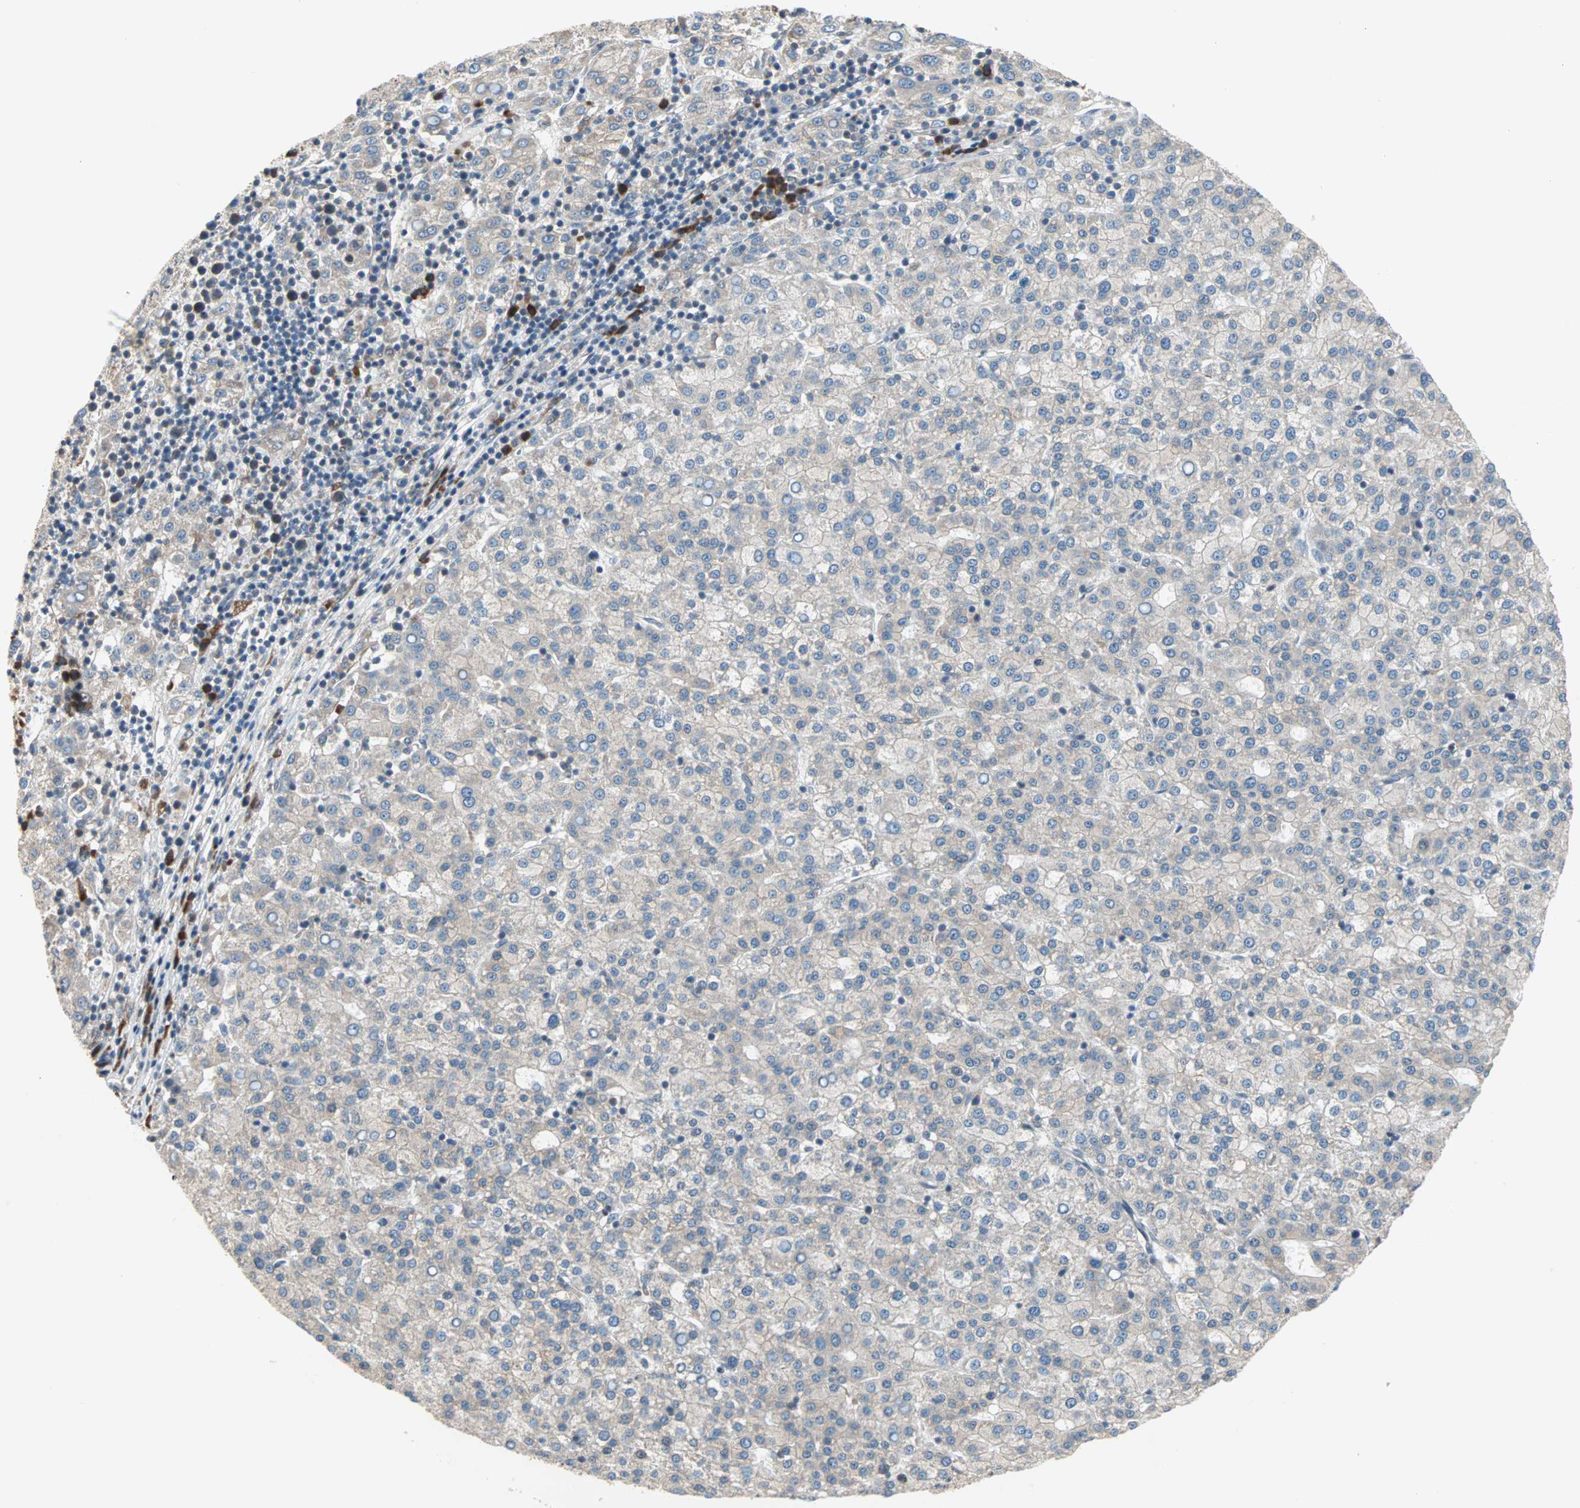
{"staining": {"intensity": "weak", "quantity": "<25%", "location": "cytoplasmic/membranous"}, "tissue": "liver cancer", "cell_type": "Tumor cells", "image_type": "cancer", "snomed": [{"axis": "morphology", "description": "Carcinoma, Hepatocellular, NOS"}, {"axis": "topography", "description": "Liver"}], "caption": "An immunohistochemistry (IHC) histopathology image of hepatocellular carcinoma (liver) is shown. There is no staining in tumor cells of hepatocellular carcinoma (liver). Brightfield microscopy of immunohistochemistry (IHC) stained with DAB (brown) and hematoxylin (blue), captured at high magnification.", "gene": "SAR1A", "patient": {"sex": "female", "age": 58}}